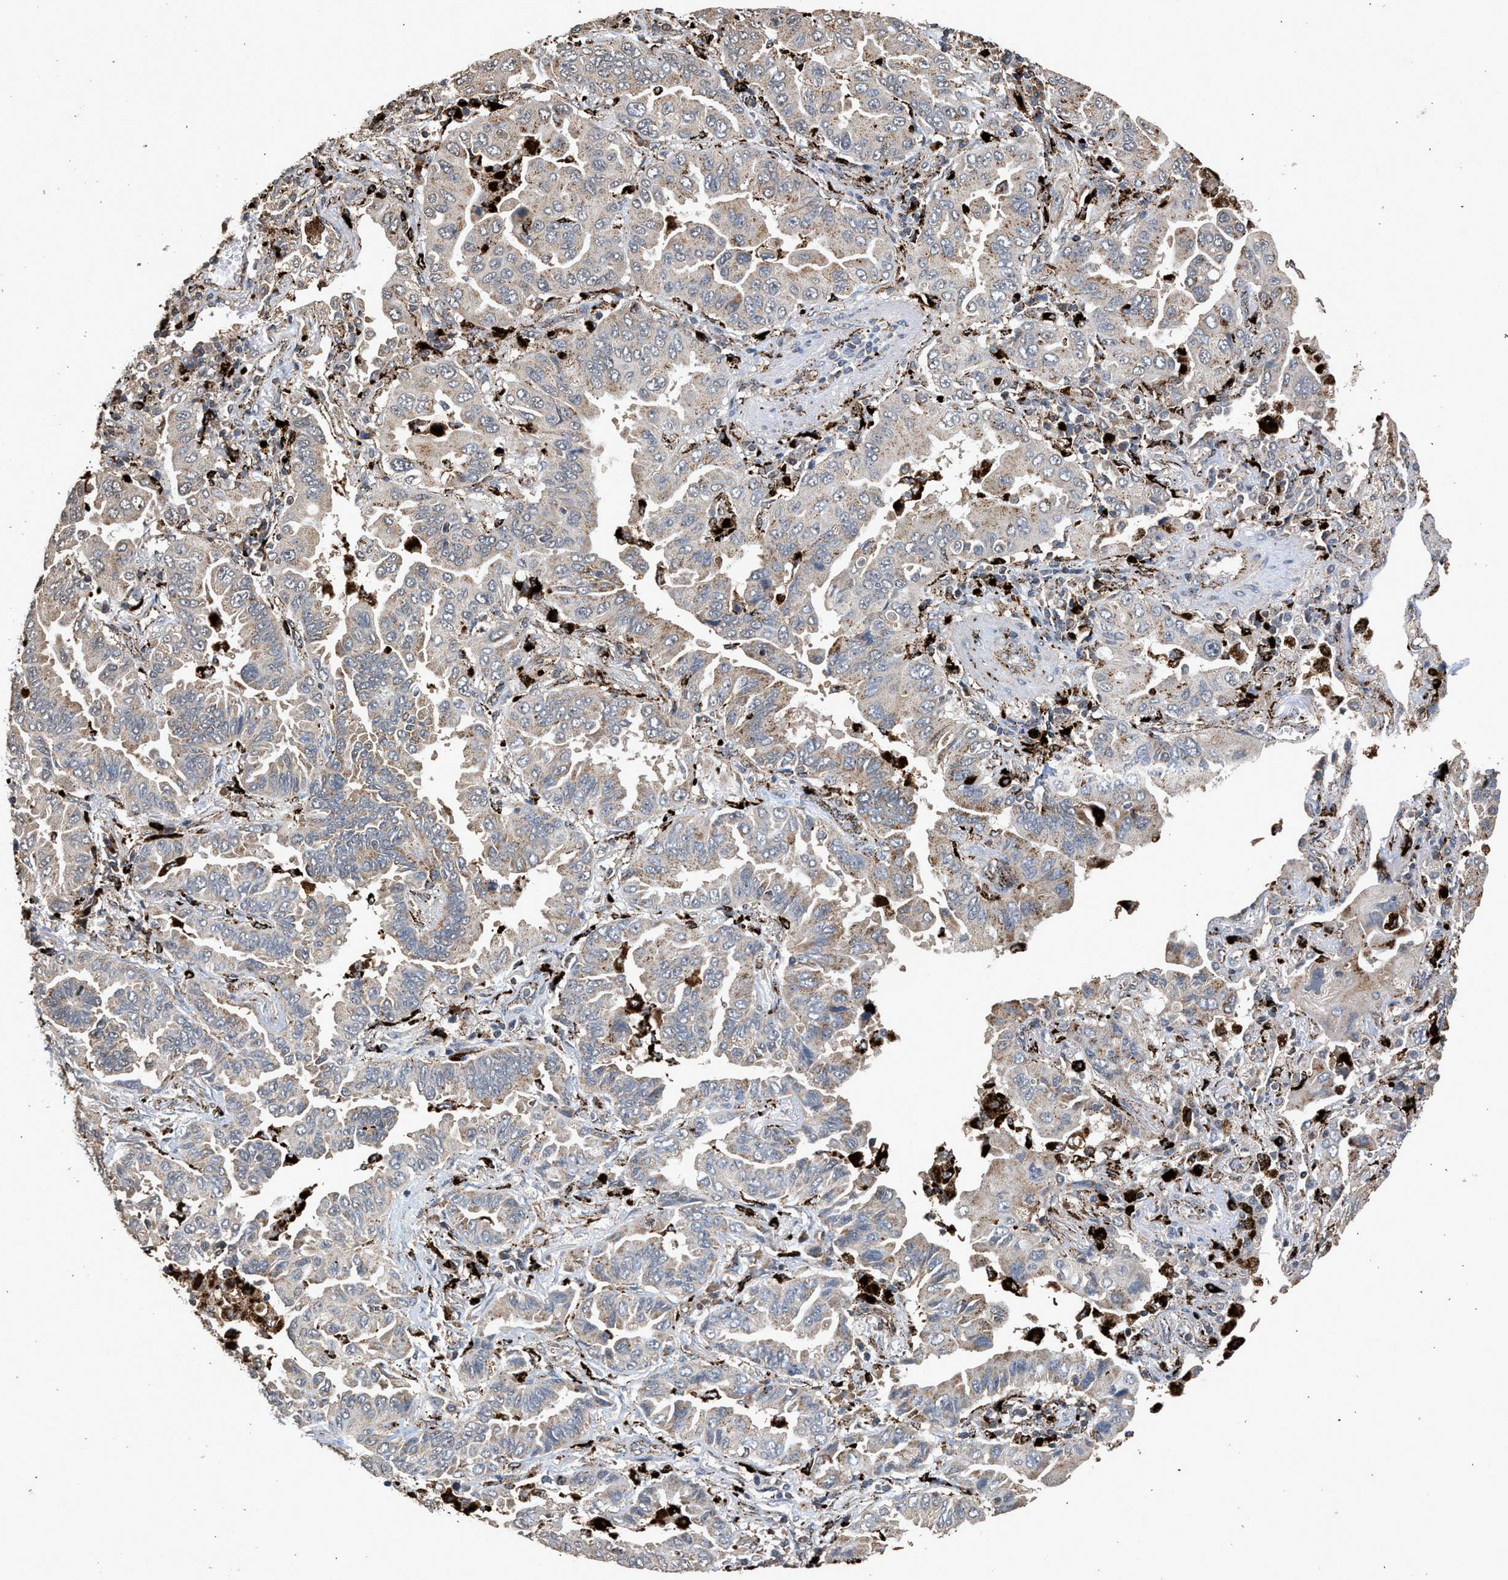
{"staining": {"intensity": "weak", "quantity": ">75%", "location": "cytoplasmic/membranous"}, "tissue": "lung cancer", "cell_type": "Tumor cells", "image_type": "cancer", "snomed": [{"axis": "morphology", "description": "Adenocarcinoma, NOS"}, {"axis": "topography", "description": "Lung"}], "caption": "Lung adenocarcinoma stained for a protein (brown) demonstrates weak cytoplasmic/membranous positive expression in approximately >75% of tumor cells.", "gene": "CTSV", "patient": {"sex": "female", "age": 65}}